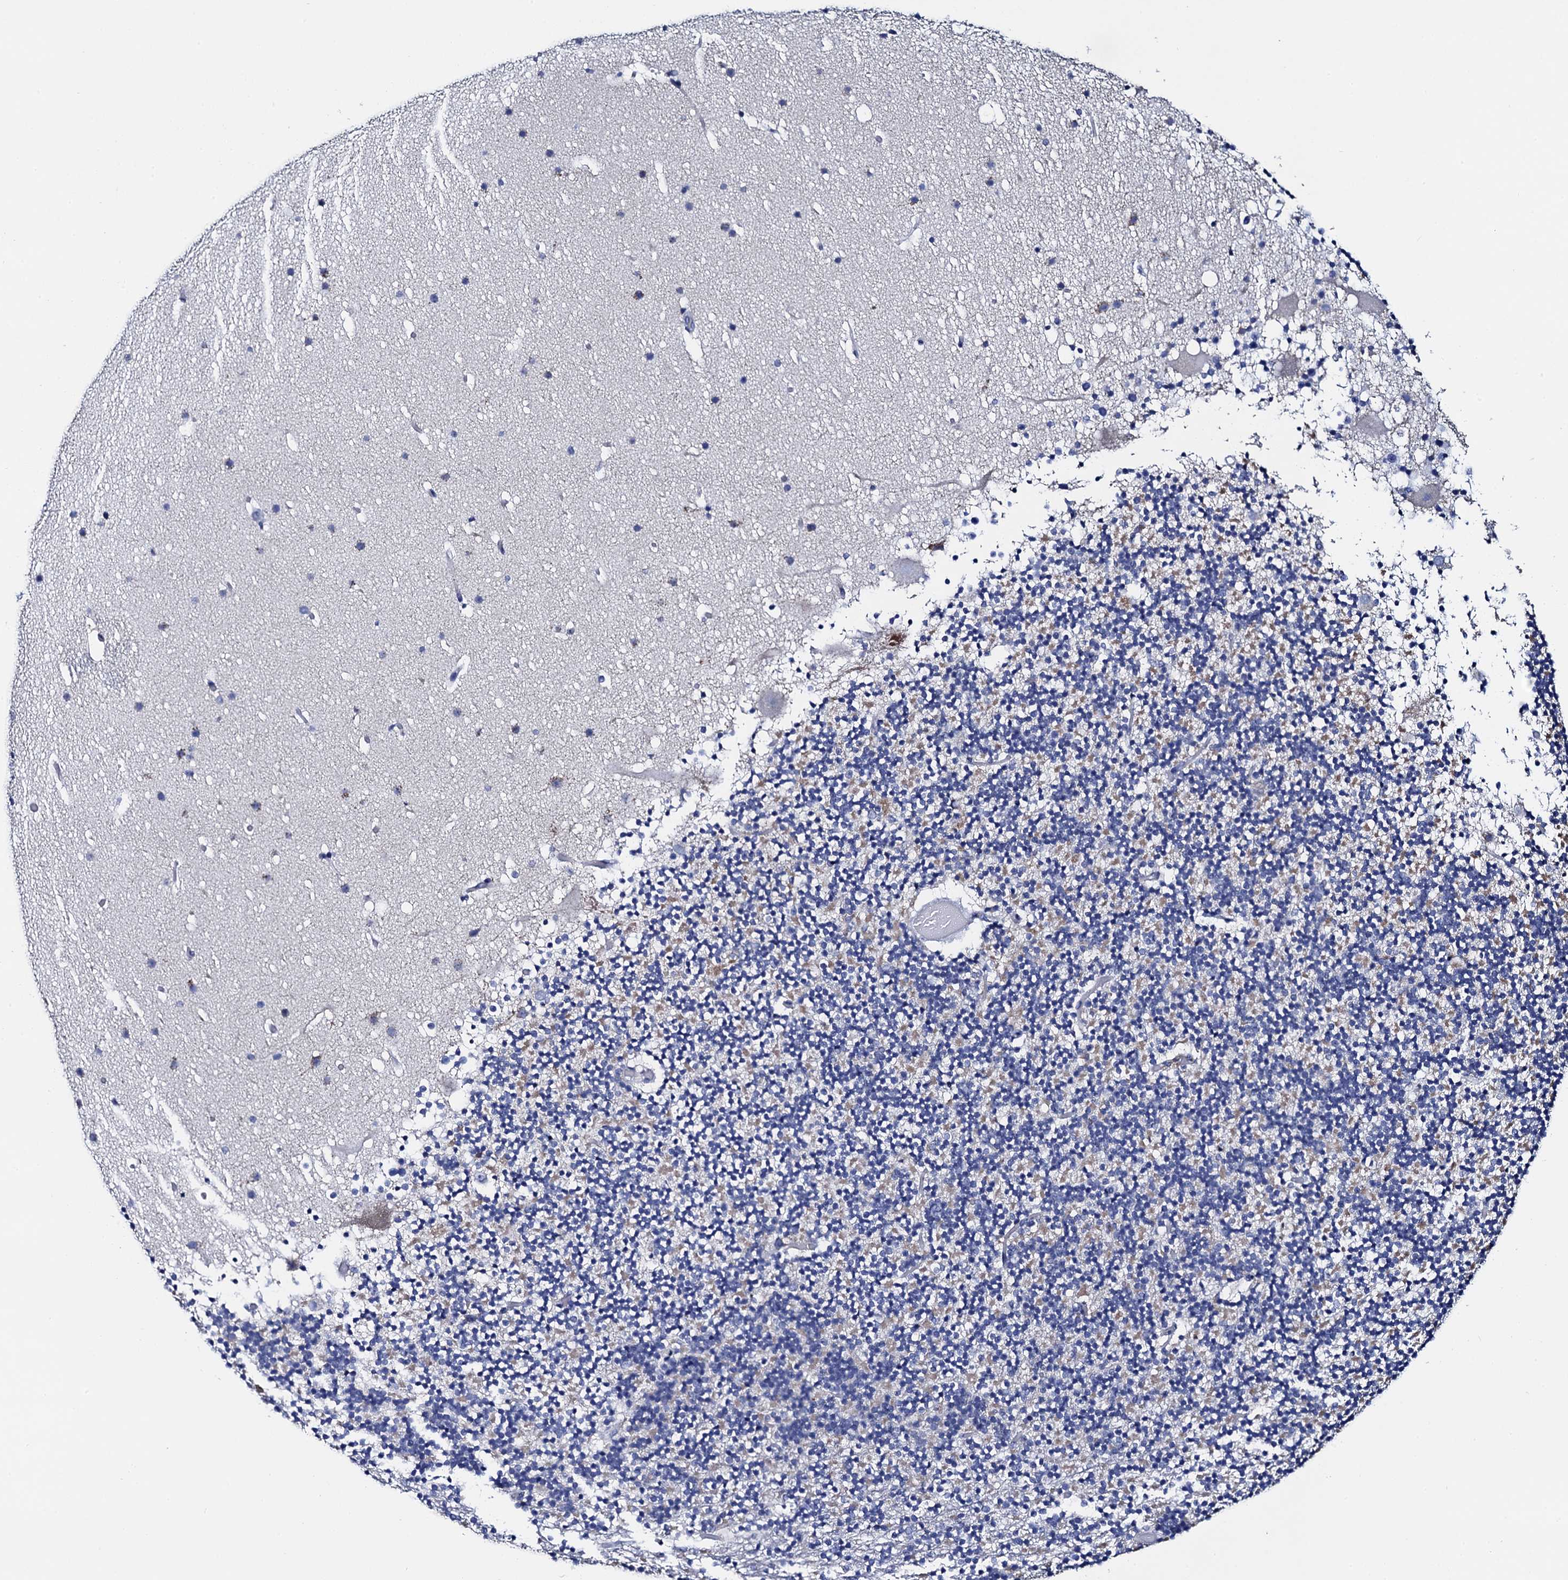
{"staining": {"intensity": "negative", "quantity": "none", "location": "none"}, "tissue": "cerebellum", "cell_type": "Cells in granular layer", "image_type": "normal", "snomed": [{"axis": "morphology", "description": "Normal tissue, NOS"}, {"axis": "topography", "description": "Cerebellum"}], "caption": "A high-resolution histopathology image shows immunohistochemistry (IHC) staining of normal cerebellum, which reveals no significant staining in cells in granular layer.", "gene": "ACADSB", "patient": {"sex": "male", "age": 57}}